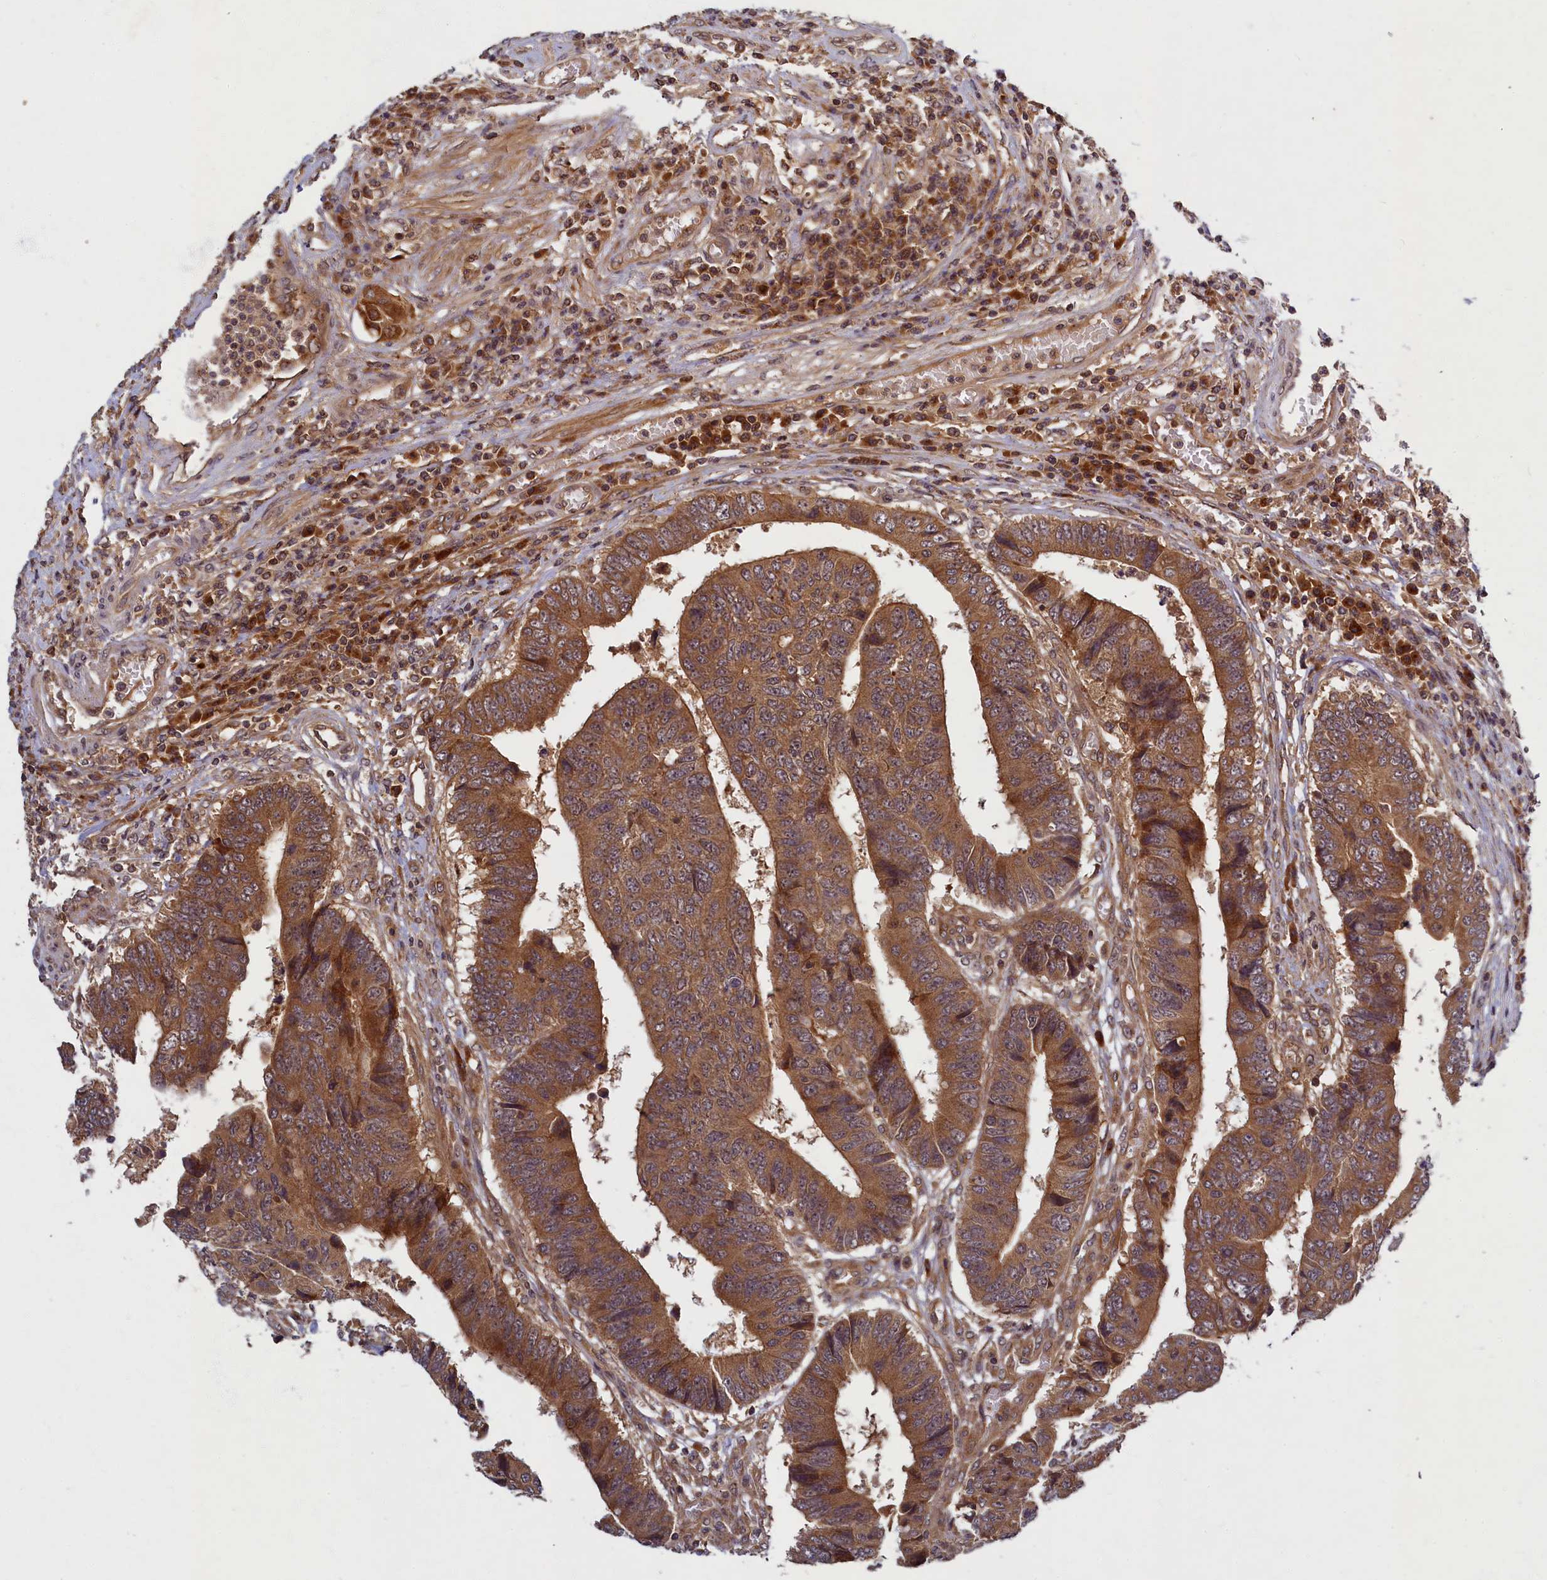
{"staining": {"intensity": "moderate", "quantity": ">75%", "location": "cytoplasmic/membranous"}, "tissue": "colorectal cancer", "cell_type": "Tumor cells", "image_type": "cancer", "snomed": [{"axis": "morphology", "description": "Adenocarcinoma, NOS"}, {"axis": "topography", "description": "Rectum"}], "caption": "Adenocarcinoma (colorectal) tissue displays moderate cytoplasmic/membranous staining in approximately >75% of tumor cells", "gene": "BICD1", "patient": {"sex": "male", "age": 84}}